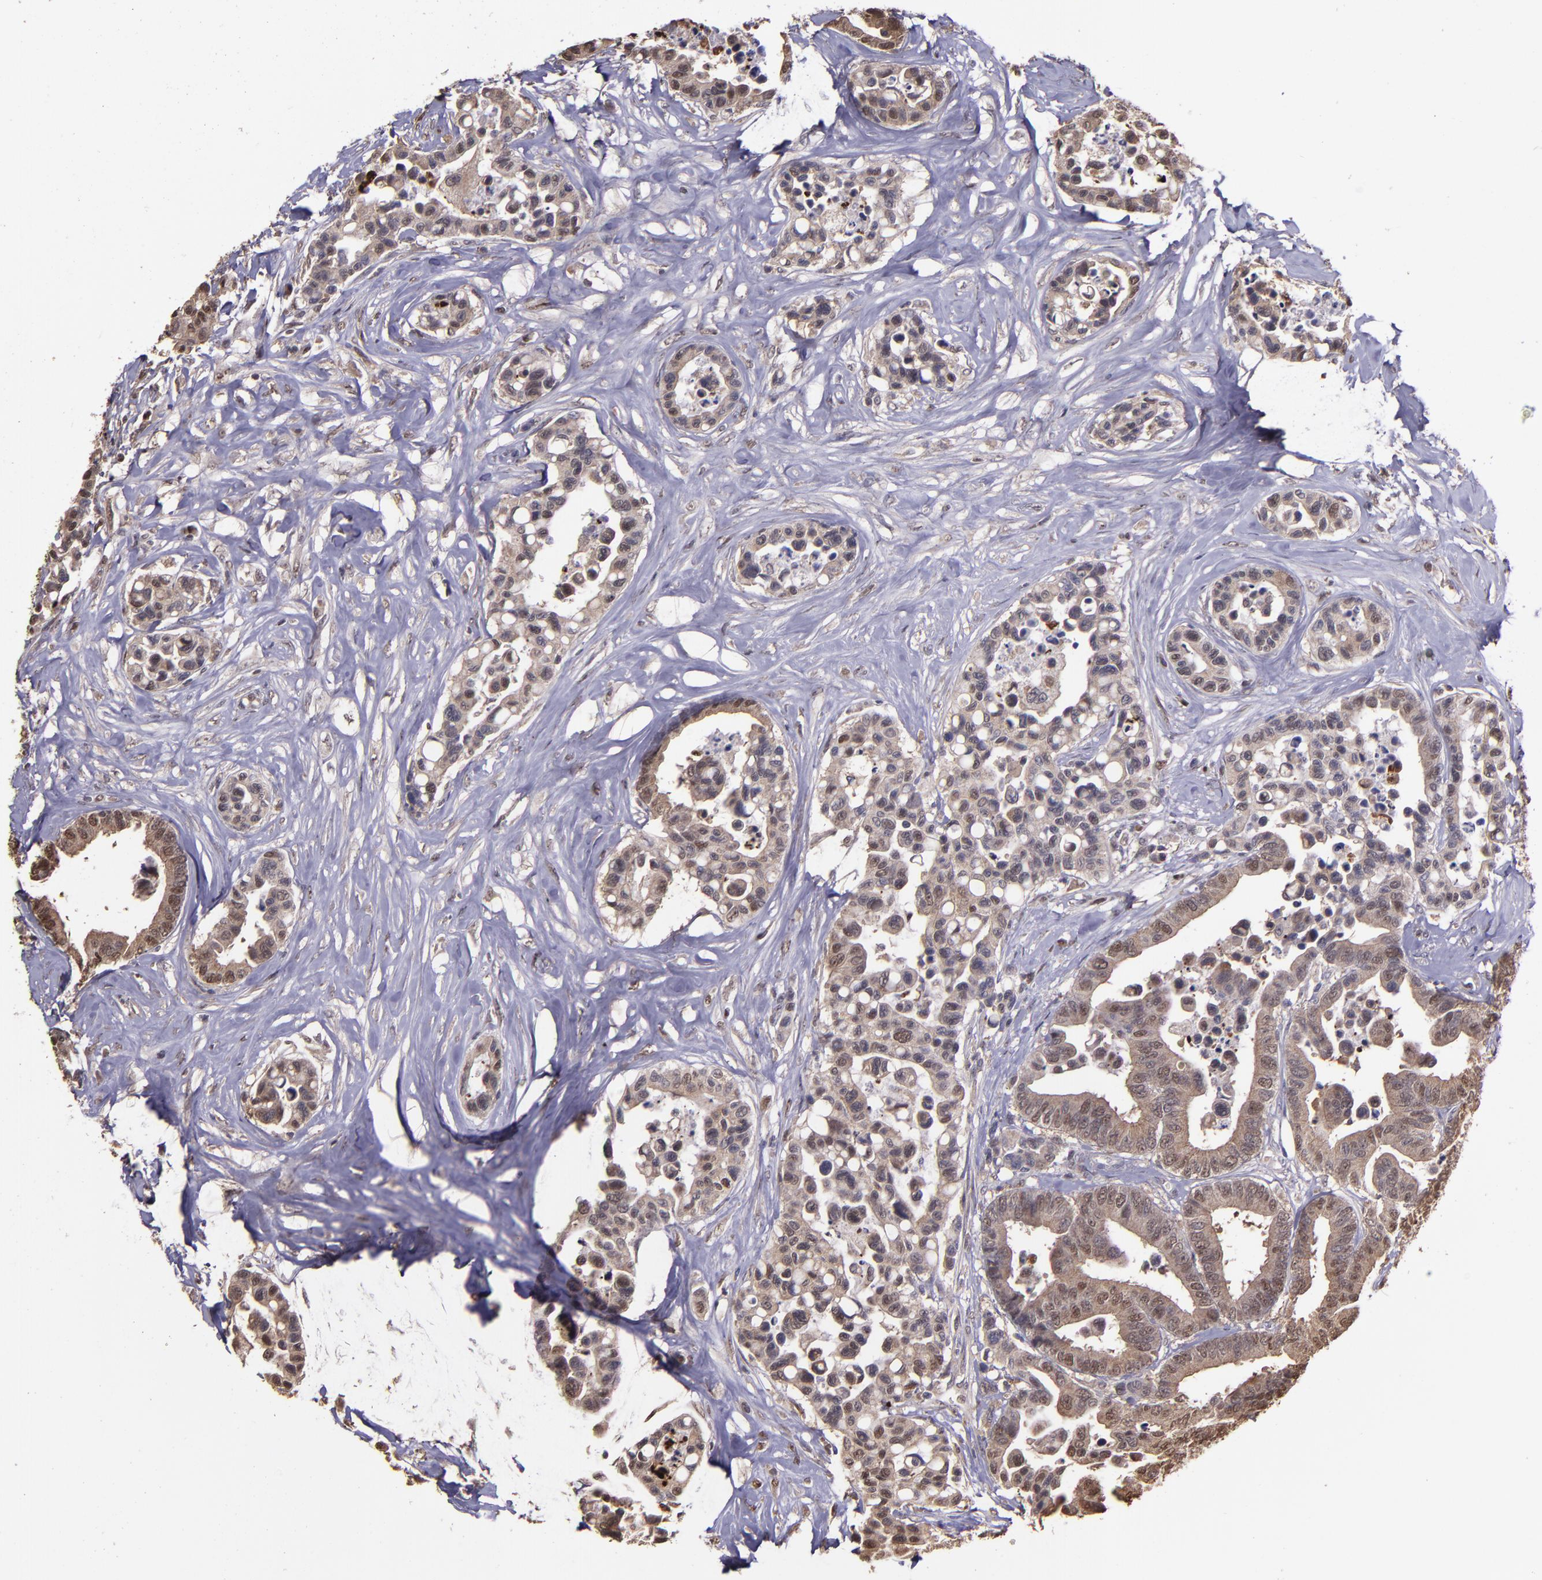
{"staining": {"intensity": "moderate", "quantity": ">75%", "location": "cytoplasmic/membranous,nuclear"}, "tissue": "colorectal cancer", "cell_type": "Tumor cells", "image_type": "cancer", "snomed": [{"axis": "morphology", "description": "Adenocarcinoma, NOS"}, {"axis": "topography", "description": "Colon"}], "caption": "Colorectal cancer stained for a protein (brown) demonstrates moderate cytoplasmic/membranous and nuclear positive positivity in approximately >75% of tumor cells.", "gene": "SERPINF2", "patient": {"sex": "male", "age": 82}}